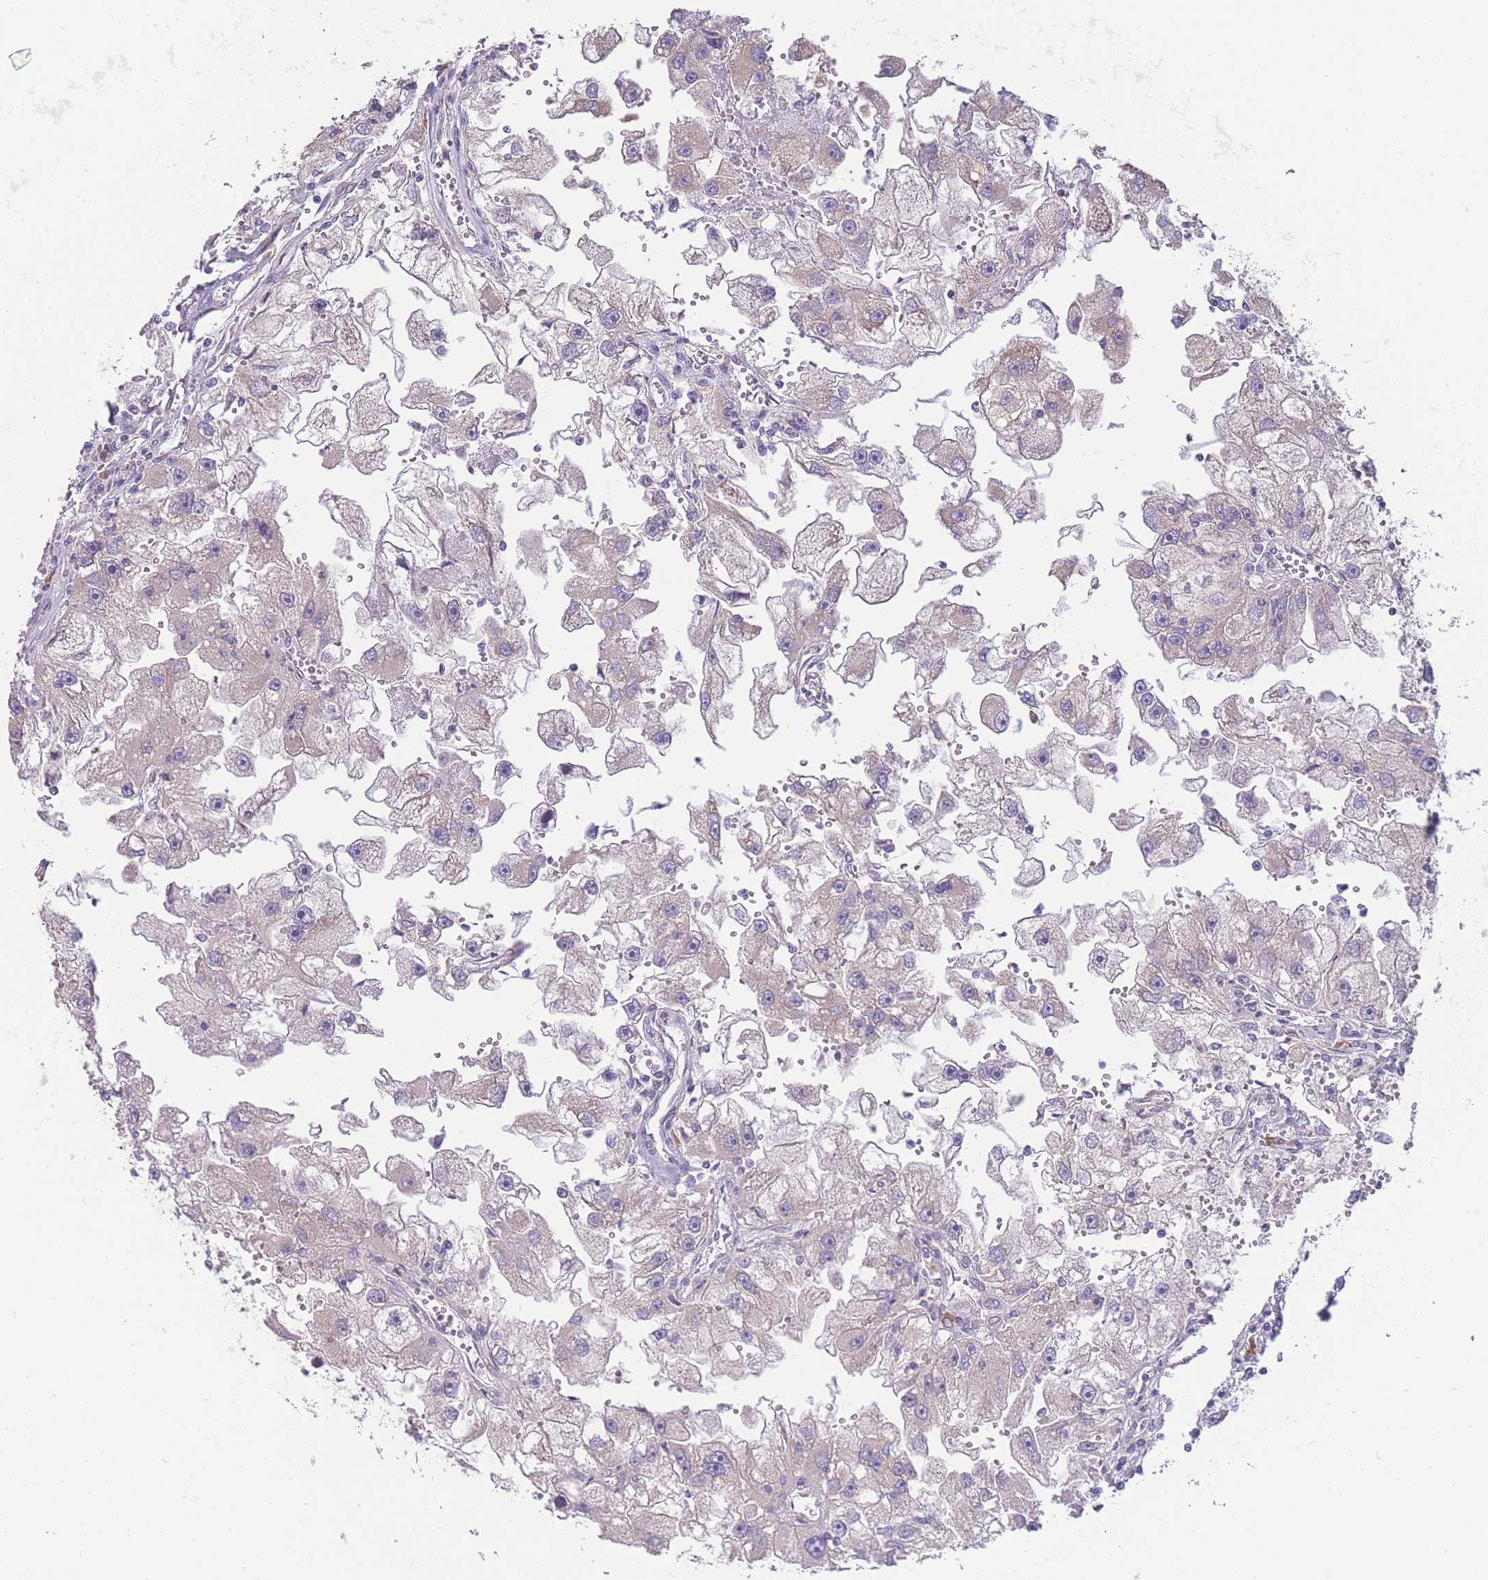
{"staining": {"intensity": "negative", "quantity": "none", "location": "none"}, "tissue": "renal cancer", "cell_type": "Tumor cells", "image_type": "cancer", "snomed": [{"axis": "morphology", "description": "Adenocarcinoma, NOS"}, {"axis": "topography", "description": "Kidney"}], "caption": "IHC of human renal cancer (adenocarcinoma) shows no staining in tumor cells.", "gene": "BEX1", "patient": {"sex": "male", "age": 63}}